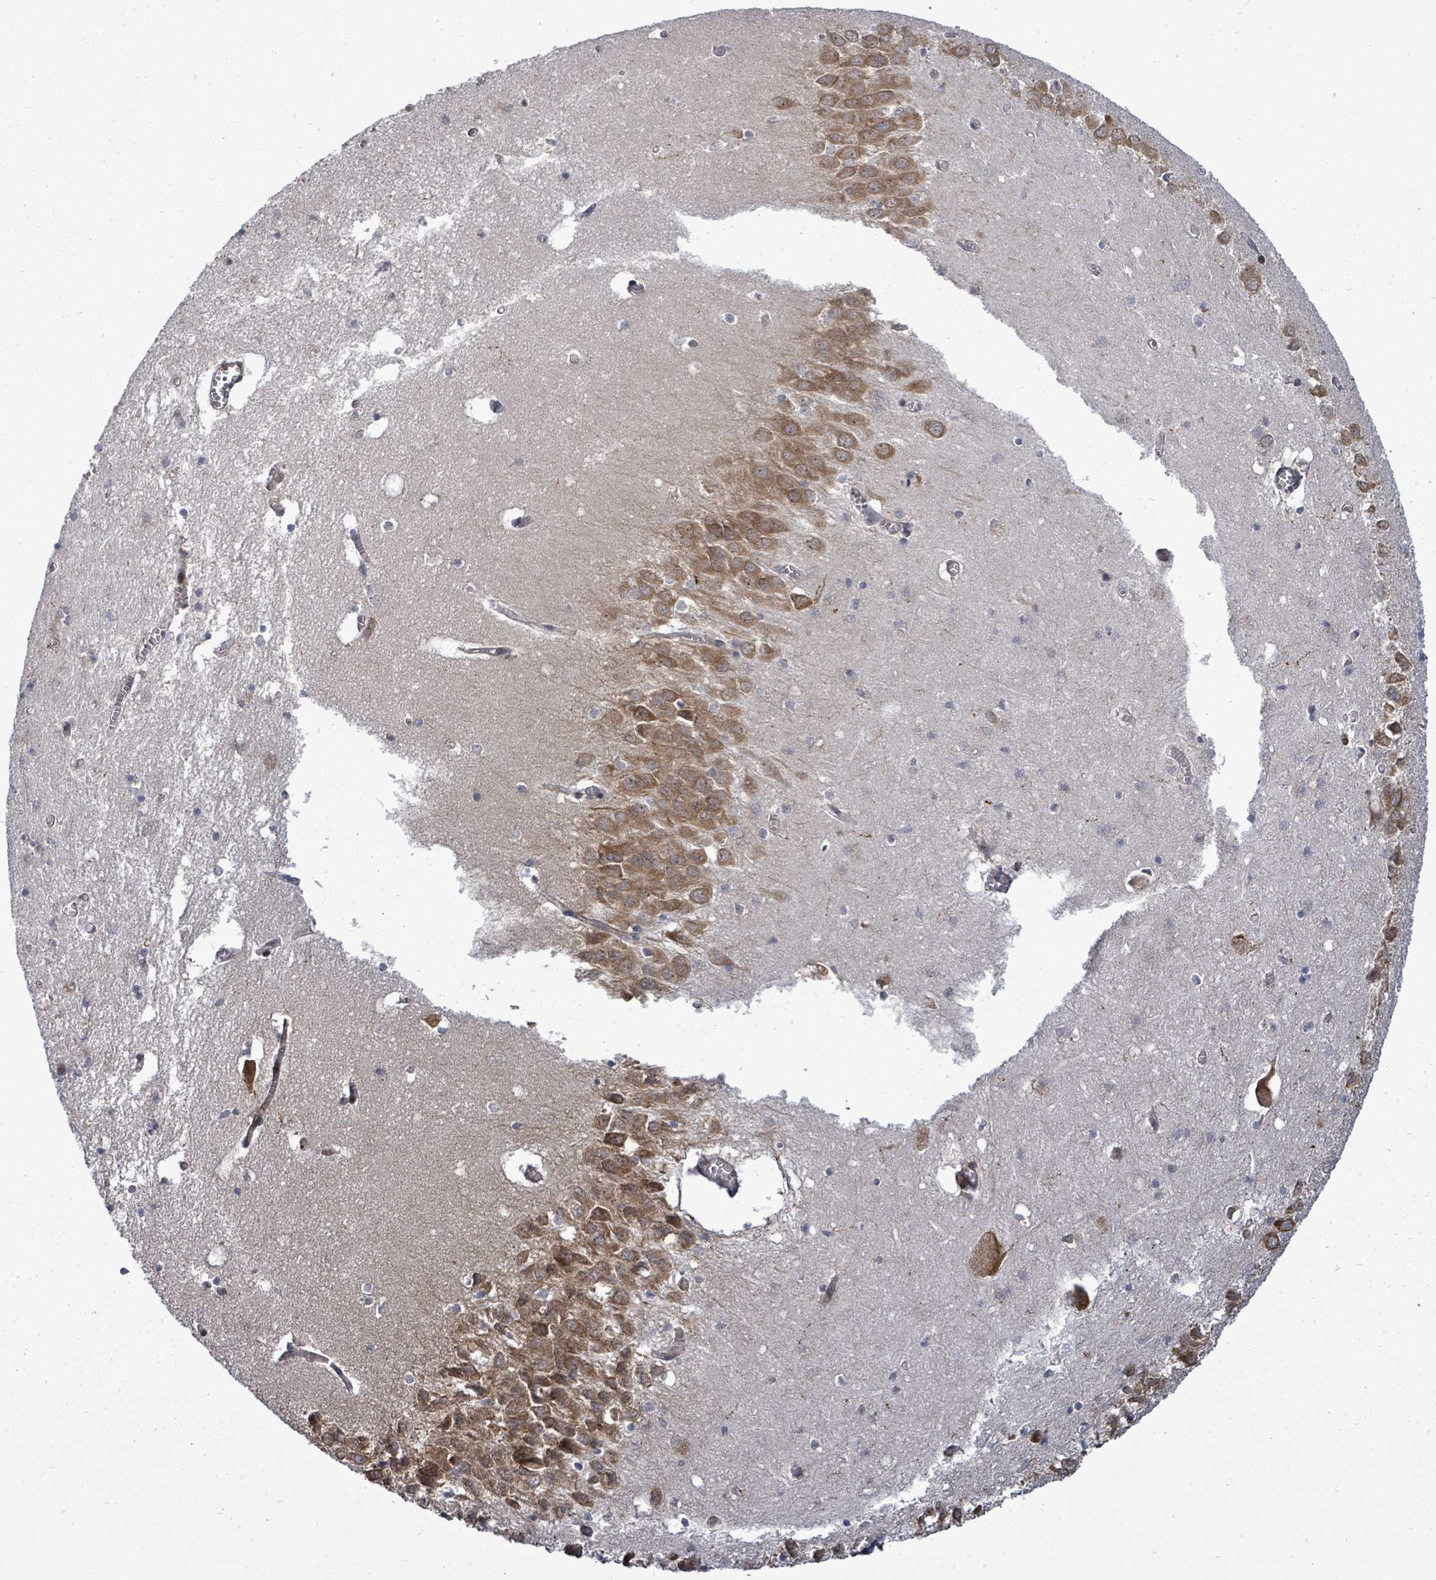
{"staining": {"intensity": "moderate", "quantity": "<25%", "location": "cytoplasmic/membranous"}, "tissue": "hippocampus", "cell_type": "Glial cells", "image_type": "normal", "snomed": [{"axis": "morphology", "description": "Normal tissue, NOS"}, {"axis": "topography", "description": "Hippocampus"}], "caption": "Protein staining of benign hippocampus shows moderate cytoplasmic/membranous positivity in about <25% of glial cells. (IHC, brightfield microscopy, high magnification).", "gene": "EIF3CL", "patient": {"sex": "male", "age": 70}}